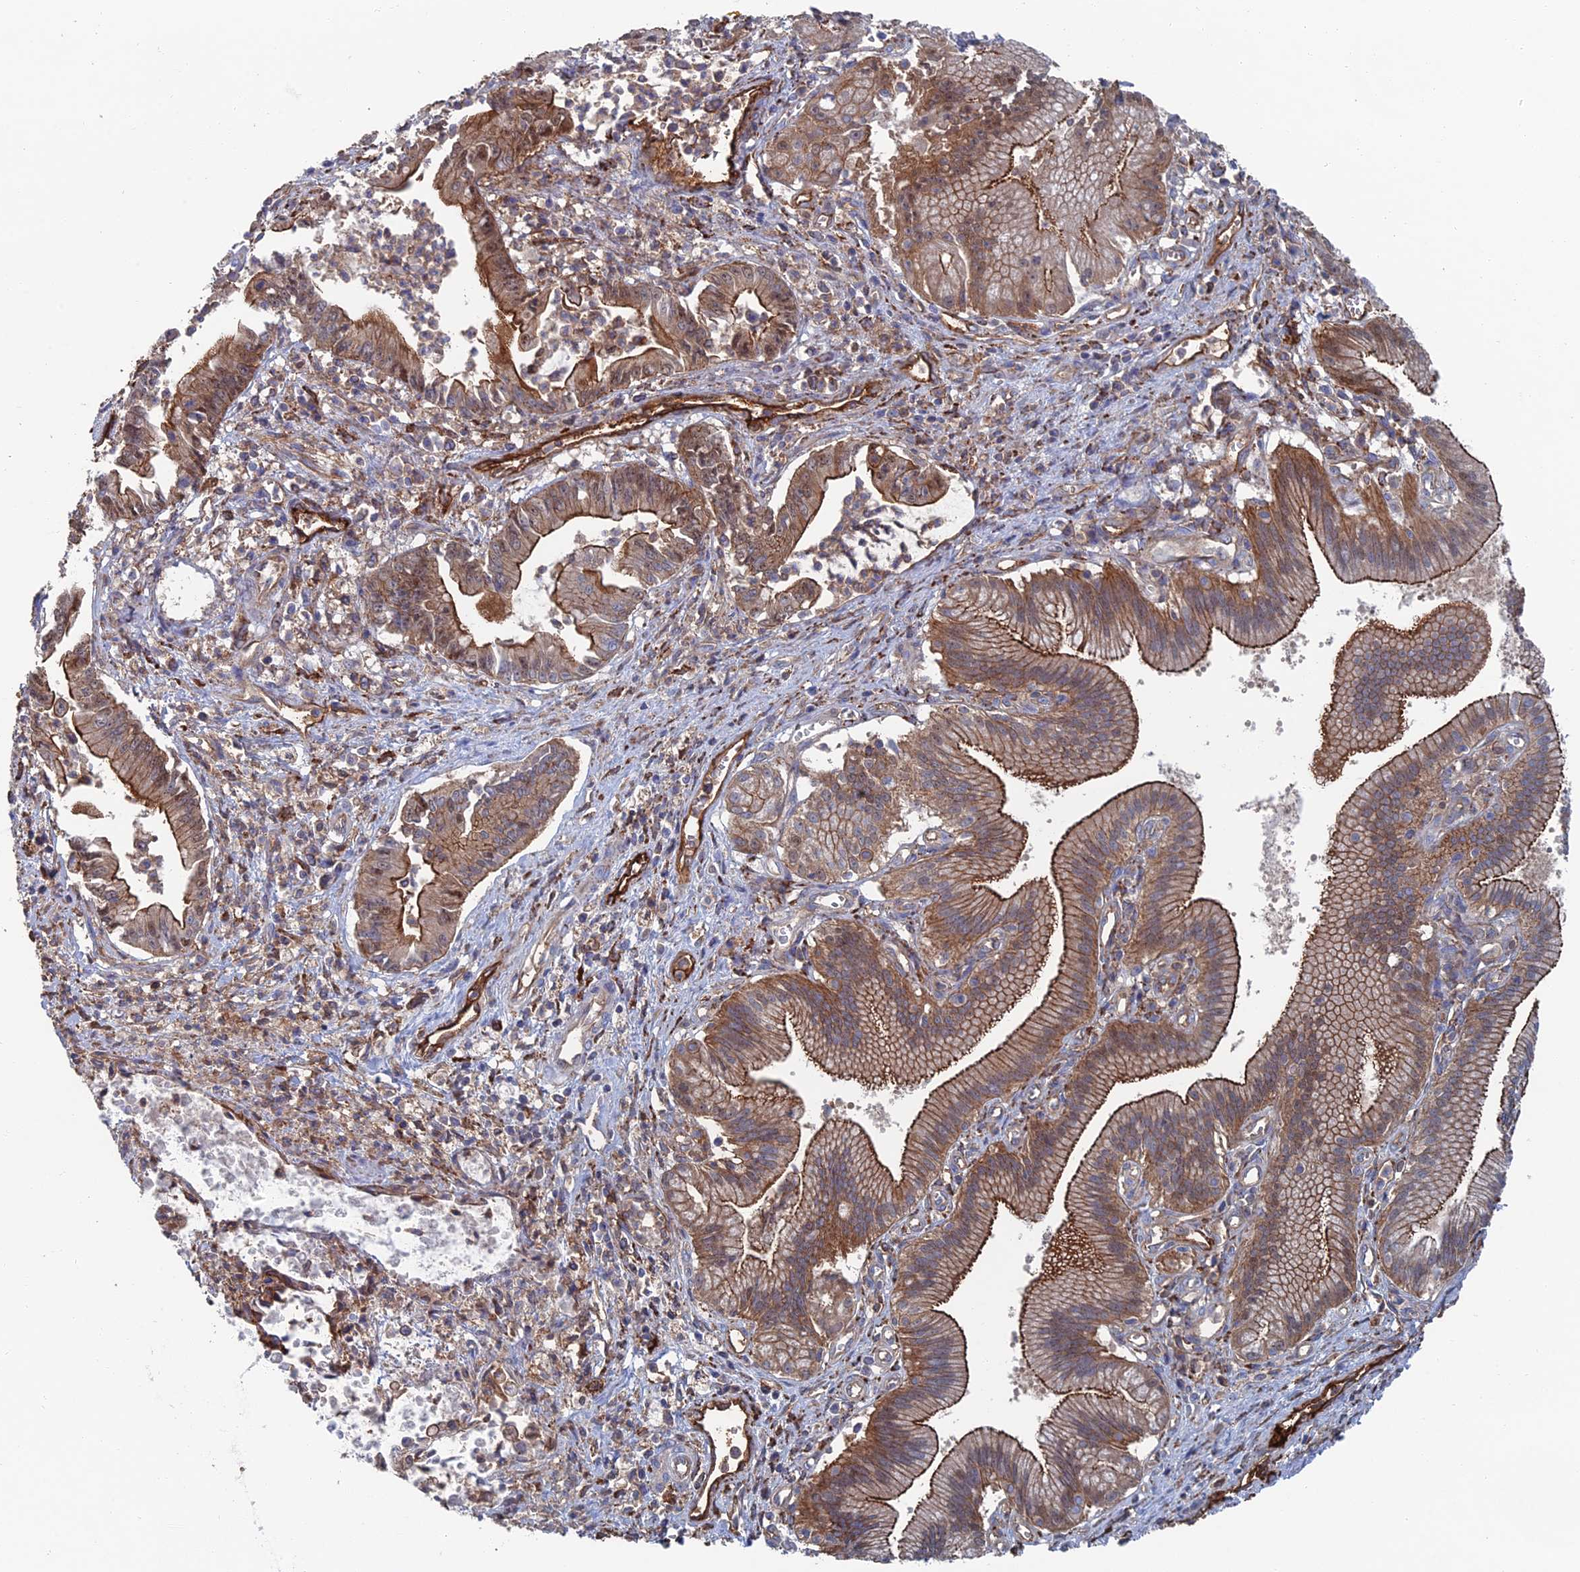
{"staining": {"intensity": "moderate", "quantity": ">75%", "location": "cytoplasmic/membranous"}, "tissue": "pancreatic cancer", "cell_type": "Tumor cells", "image_type": "cancer", "snomed": [{"axis": "morphology", "description": "Adenocarcinoma, NOS"}, {"axis": "topography", "description": "Pancreas"}], "caption": "Pancreatic adenocarcinoma tissue shows moderate cytoplasmic/membranous staining in approximately >75% of tumor cells, visualized by immunohistochemistry. (Brightfield microscopy of DAB IHC at high magnification).", "gene": "SNX11", "patient": {"sex": "male", "age": 78}}